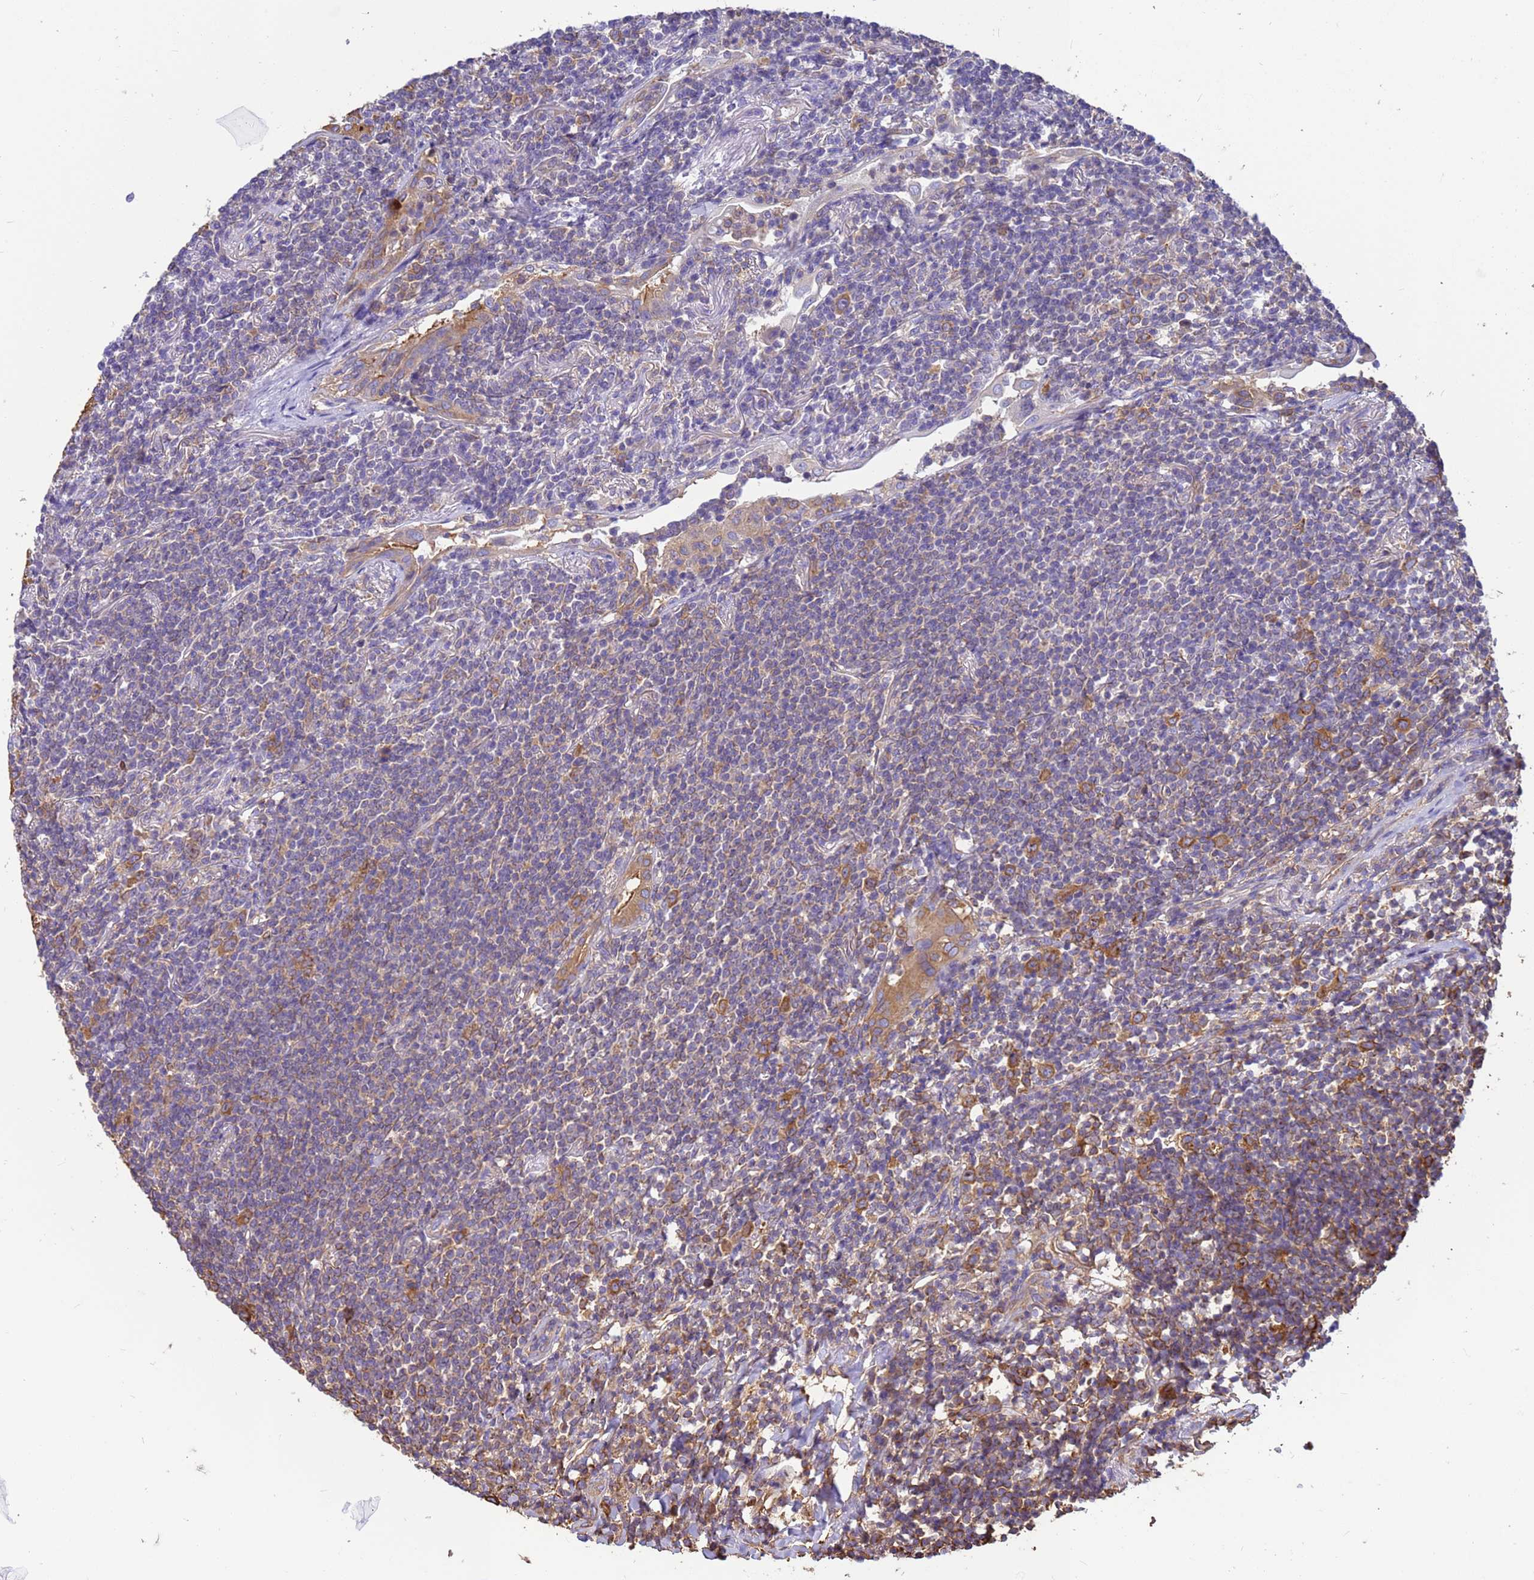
{"staining": {"intensity": "negative", "quantity": "none", "location": "none"}, "tissue": "lymphoma", "cell_type": "Tumor cells", "image_type": "cancer", "snomed": [{"axis": "morphology", "description": "Malignant lymphoma, non-Hodgkin's type, Low grade"}, {"axis": "topography", "description": "Lung"}], "caption": "High magnification brightfield microscopy of lymphoma stained with DAB (brown) and counterstained with hematoxylin (blue): tumor cells show no significant expression. (DAB IHC, high magnification).", "gene": "TUBB1", "patient": {"sex": "female", "age": 71}}